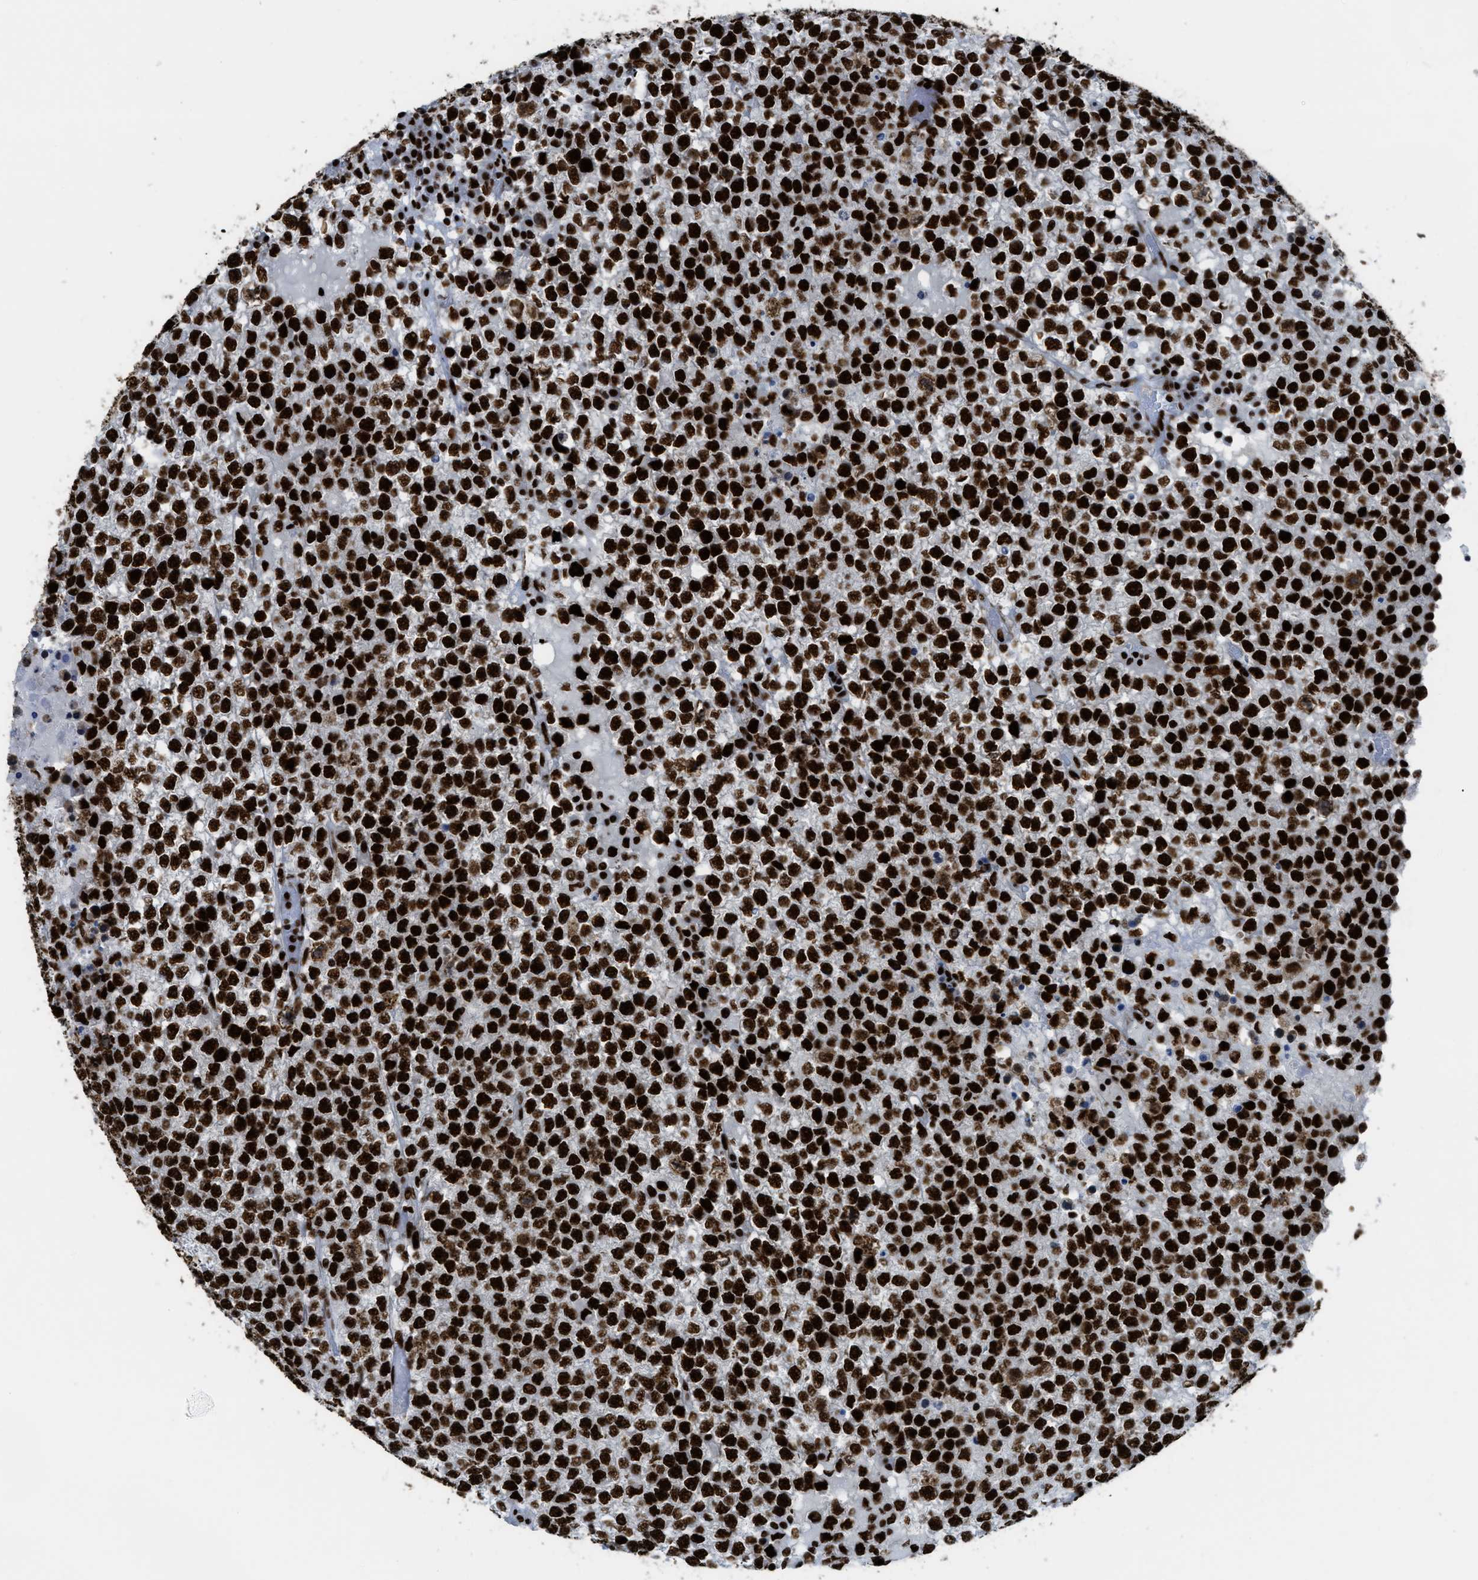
{"staining": {"intensity": "strong", "quantity": ">75%", "location": "nuclear"}, "tissue": "testis cancer", "cell_type": "Tumor cells", "image_type": "cancer", "snomed": [{"axis": "morphology", "description": "Seminoma, NOS"}, {"axis": "topography", "description": "Testis"}], "caption": "Brown immunohistochemical staining in human testis cancer demonstrates strong nuclear staining in about >75% of tumor cells. Nuclei are stained in blue.", "gene": "ZNF207", "patient": {"sex": "male", "age": 65}}